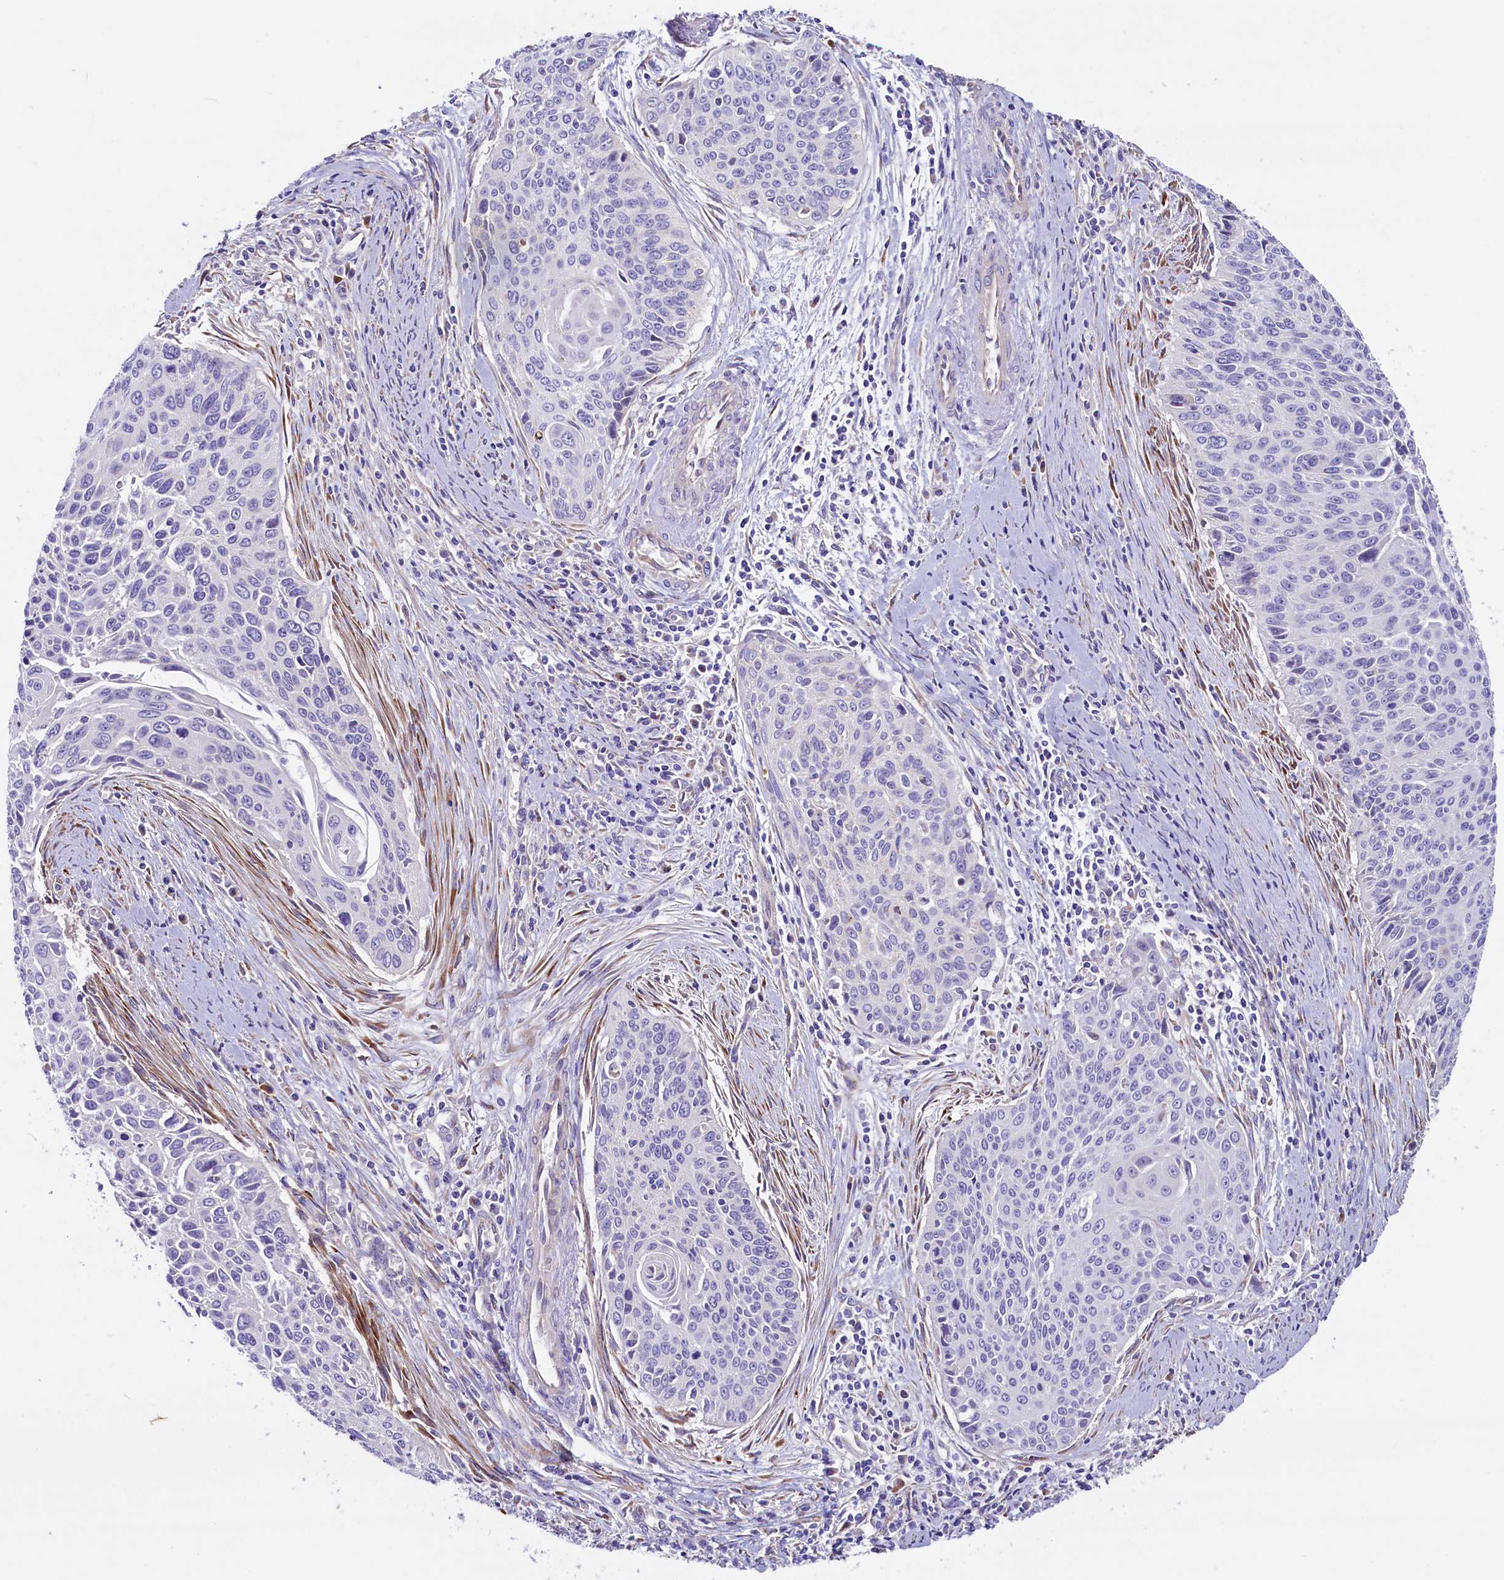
{"staining": {"intensity": "negative", "quantity": "none", "location": "none"}, "tissue": "cervical cancer", "cell_type": "Tumor cells", "image_type": "cancer", "snomed": [{"axis": "morphology", "description": "Squamous cell carcinoma, NOS"}, {"axis": "topography", "description": "Cervix"}], "caption": "DAB immunohistochemical staining of cervical squamous cell carcinoma shows no significant expression in tumor cells.", "gene": "GPR108", "patient": {"sex": "female", "age": 55}}